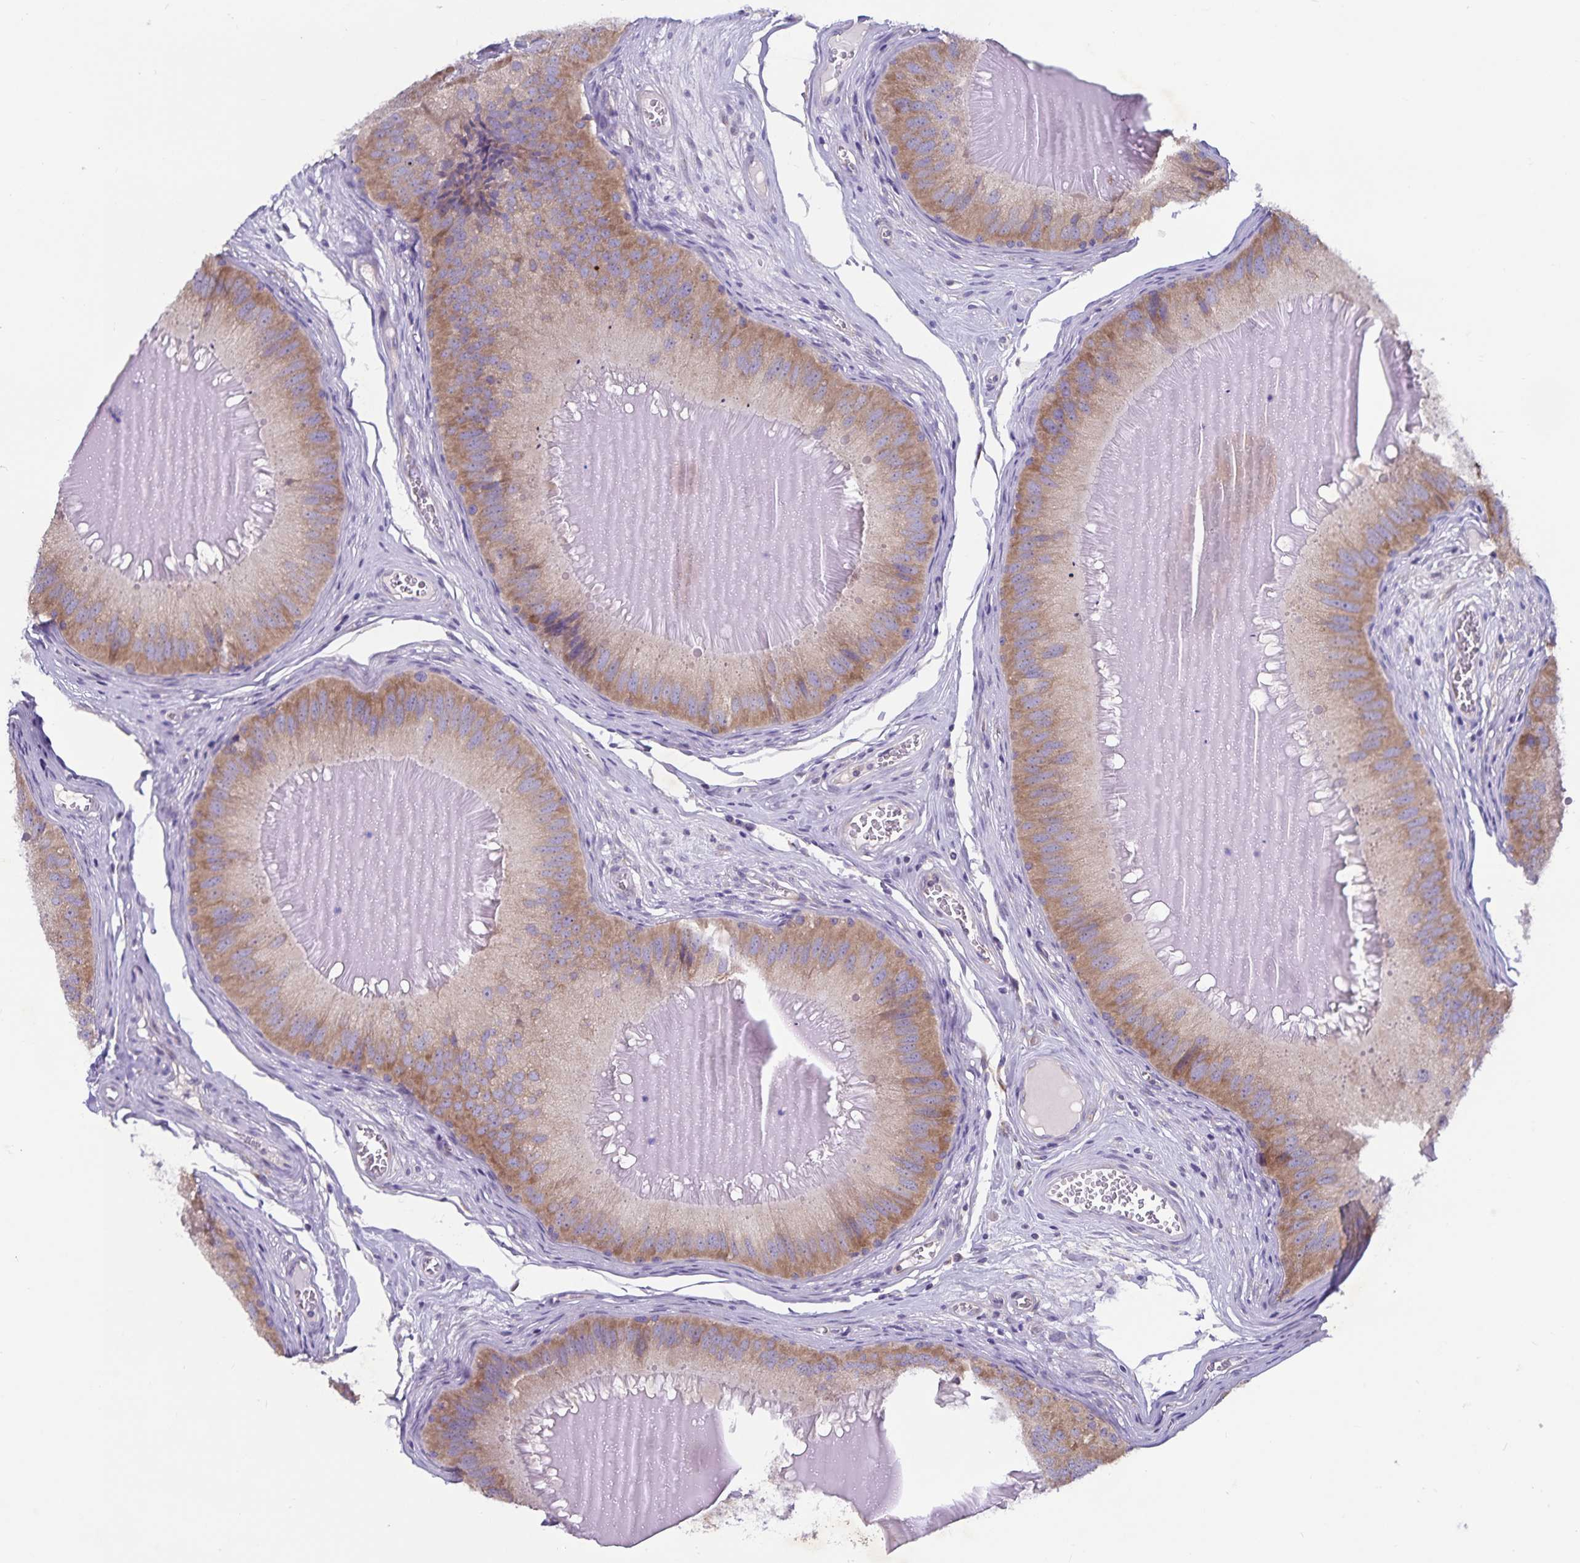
{"staining": {"intensity": "moderate", "quantity": ">75%", "location": "cytoplasmic/membranous"}, "tissue": "epididymis", "cell_type": "Glandular cells", "image_type": "normal", "snomed": [{"axis": "morphology", "description": "Normal tissue, NOS"}, {"axis": "topography", "description": "Epididymis, spermatic cord, NOS"}], "caption": "Epididymis stained with DAB immunohistochemistry (IHC) shows medium levels of moderate cytoplasmic/membranous positivity in about >75% of glandular cells. The staining is performed using DAB (3,3'-diaminobenzidine) brown chromogen to label protein expression. The nuclei are counter-stained blue using hematoxylin.", "gene": "FAM120A", "patient": {"sex": "male", "age": 39}}